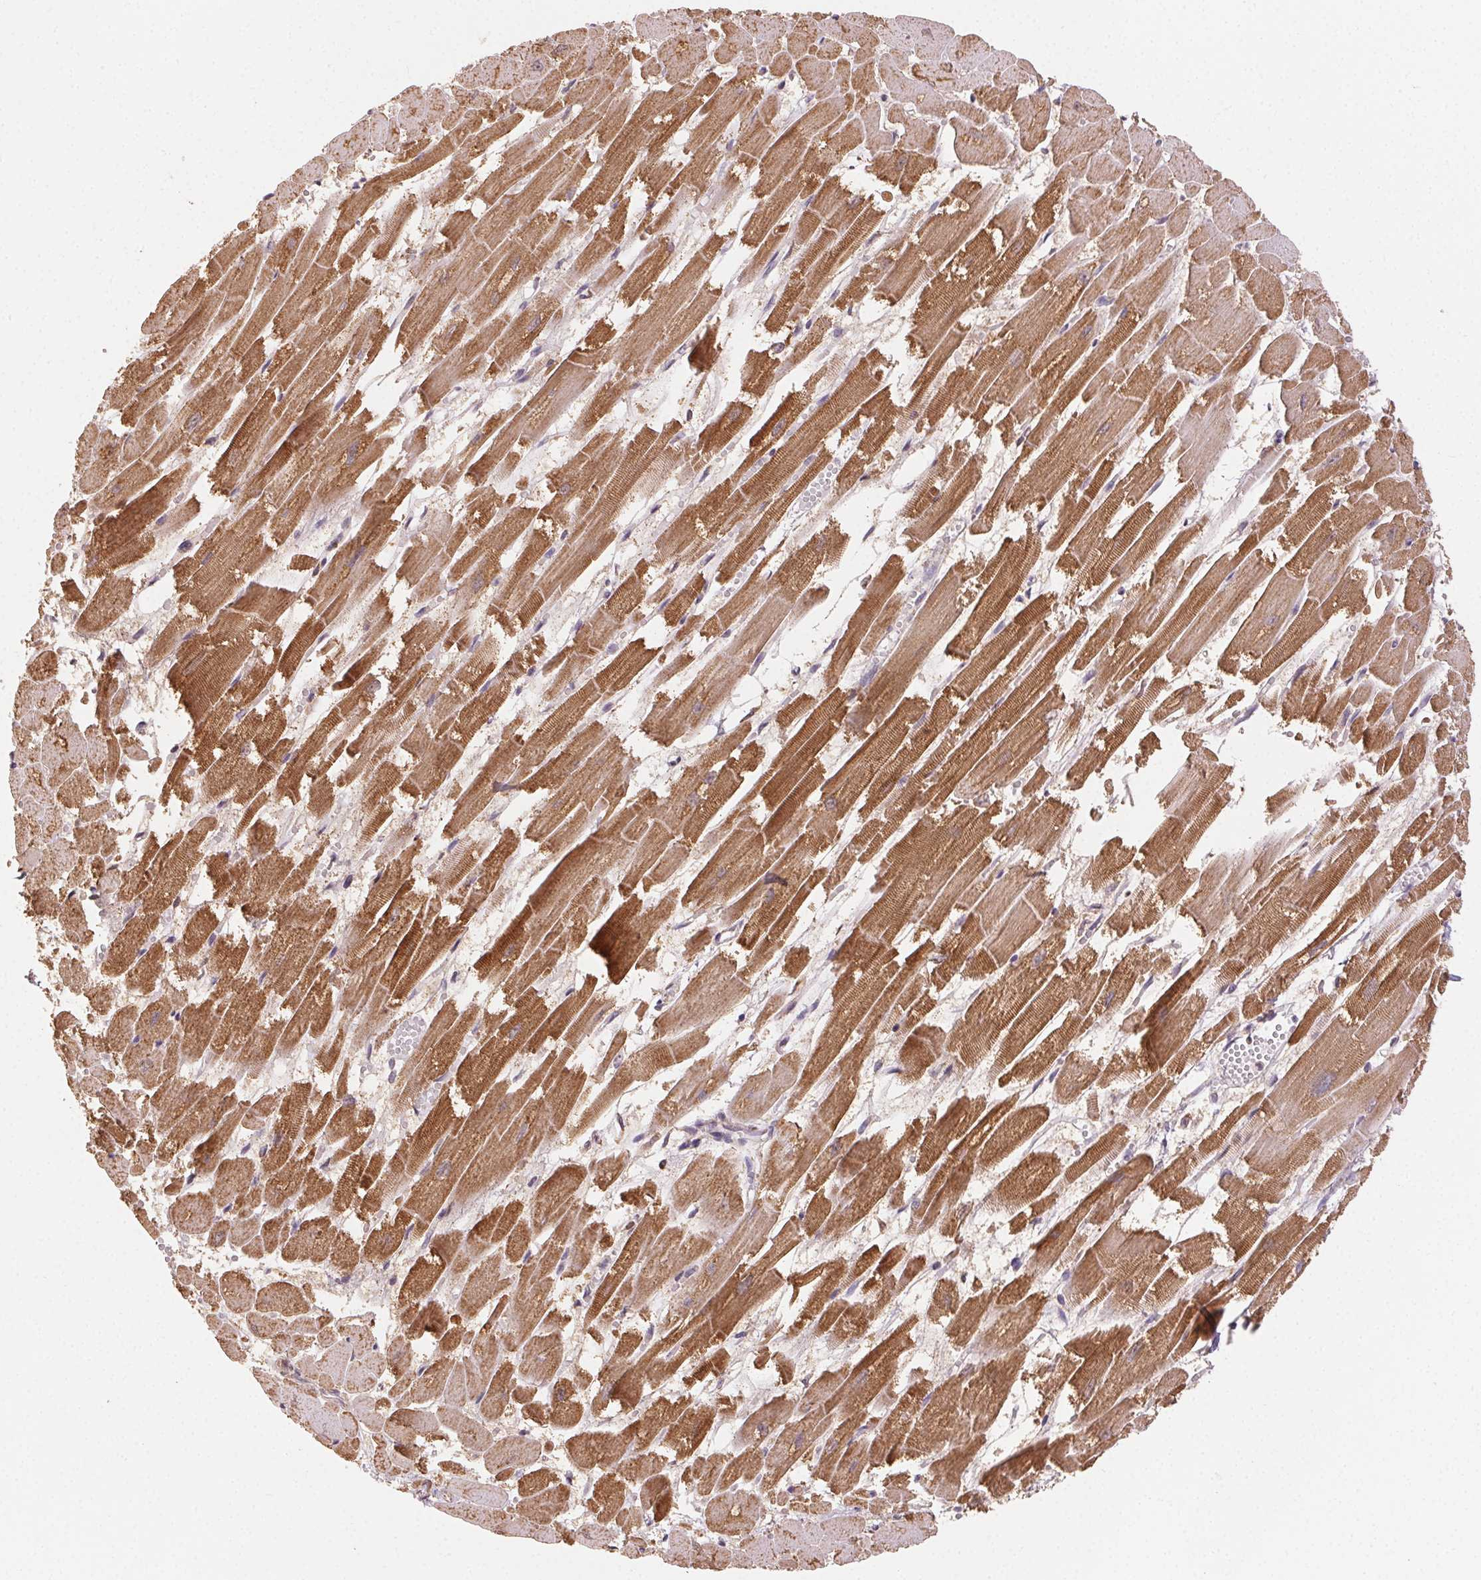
{"staining": {"intensity": "strong", "quantity": ">75%", "location": "cytoplasmic/membranous"}, "tissue": "heart muscle", "cell_type": "Cardiomyocytes", "image_type": "normal", "snomed": [{"axis": "morphology", "description": "Normal tissue, NOS"}, {"axis": "topography", "description": "Heart"}], "caption": "Cardiomyocytes demonstrate high levels of strong cytoplasmic/membranous expression in approximately >75% of cells in unremarkable human heart muscle.", "gene": "CLASP1", "patient": {"sex": "female", "age": 52}}